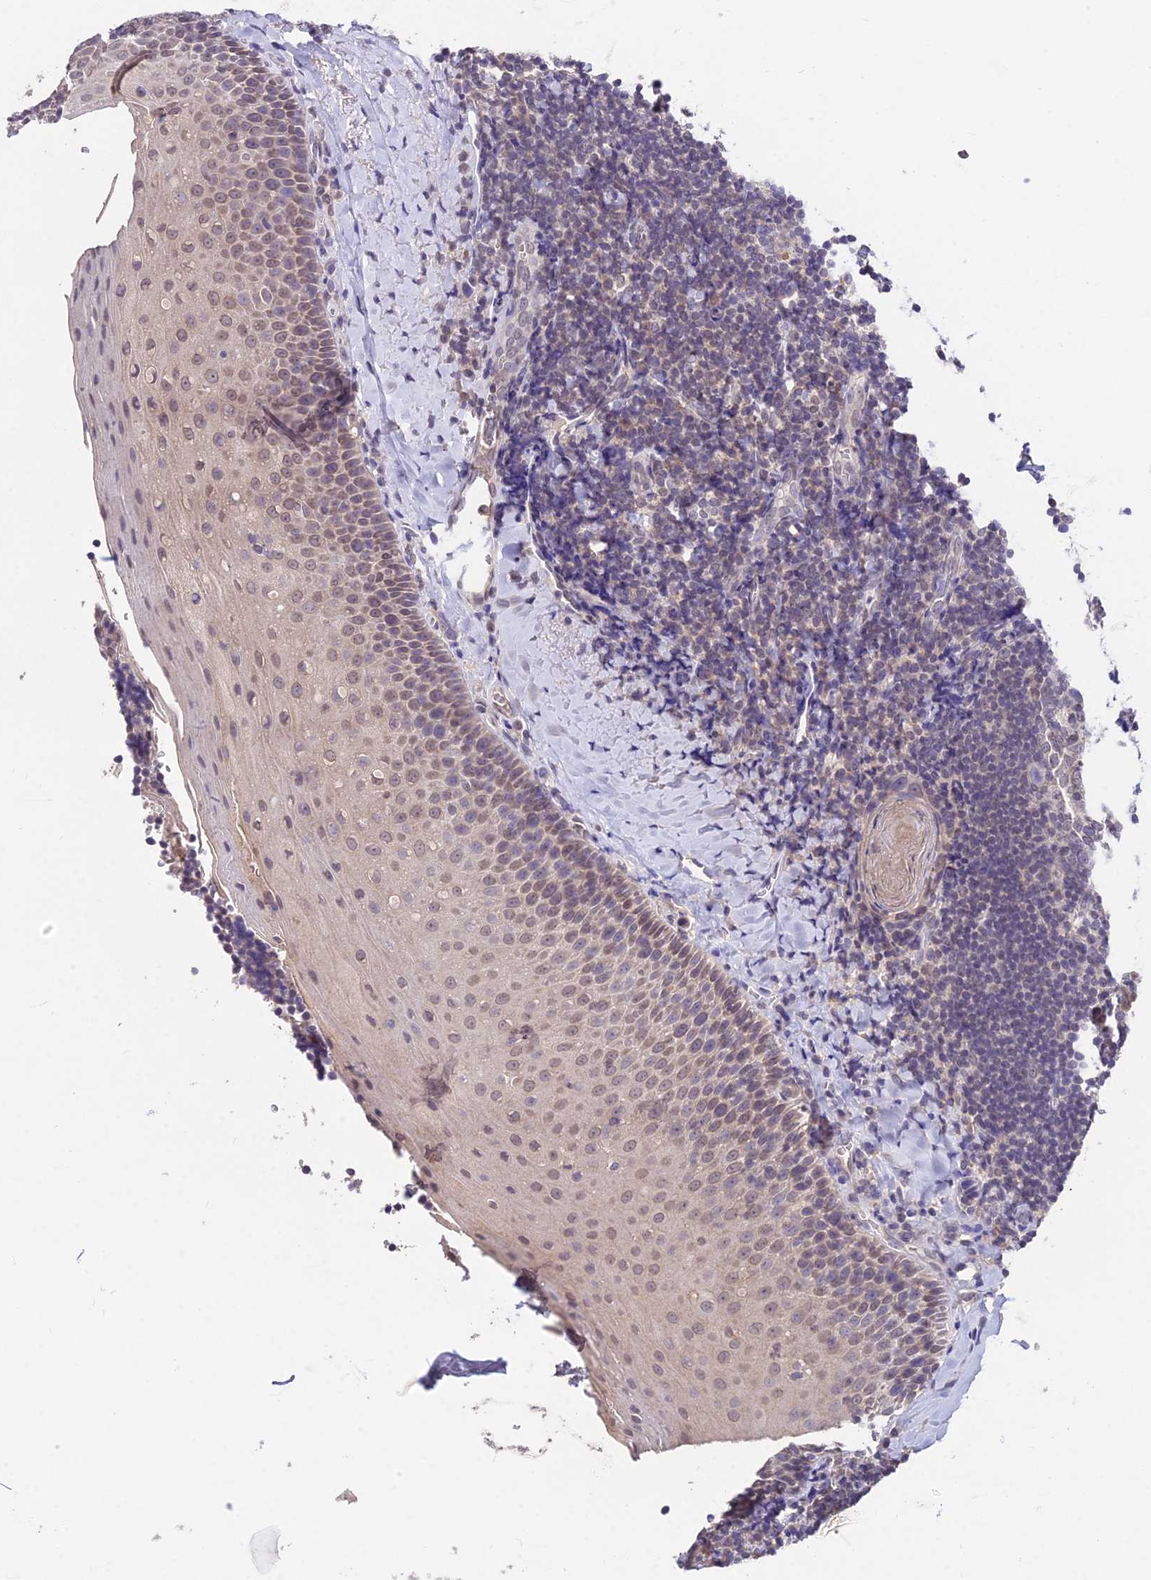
{"staining": {"intensity": "negative", "quantity": "none", "location": "none"}, "tissue": "tonsil", "cell_type": "Germinal center cells", "image_type": "normal", "snomed": [{"axis": "morphology", "description": "Normal tissue, NOS"}, {"axis": "topography", "description": "Tonsil"}], "caption": "High power microscopy image of an IHC micrograph of unremarkable tonsil, revealing no significant positivity in germinal center cells.", "gene": "PGK1", "patient": {"sex": "male", "age": 27}}